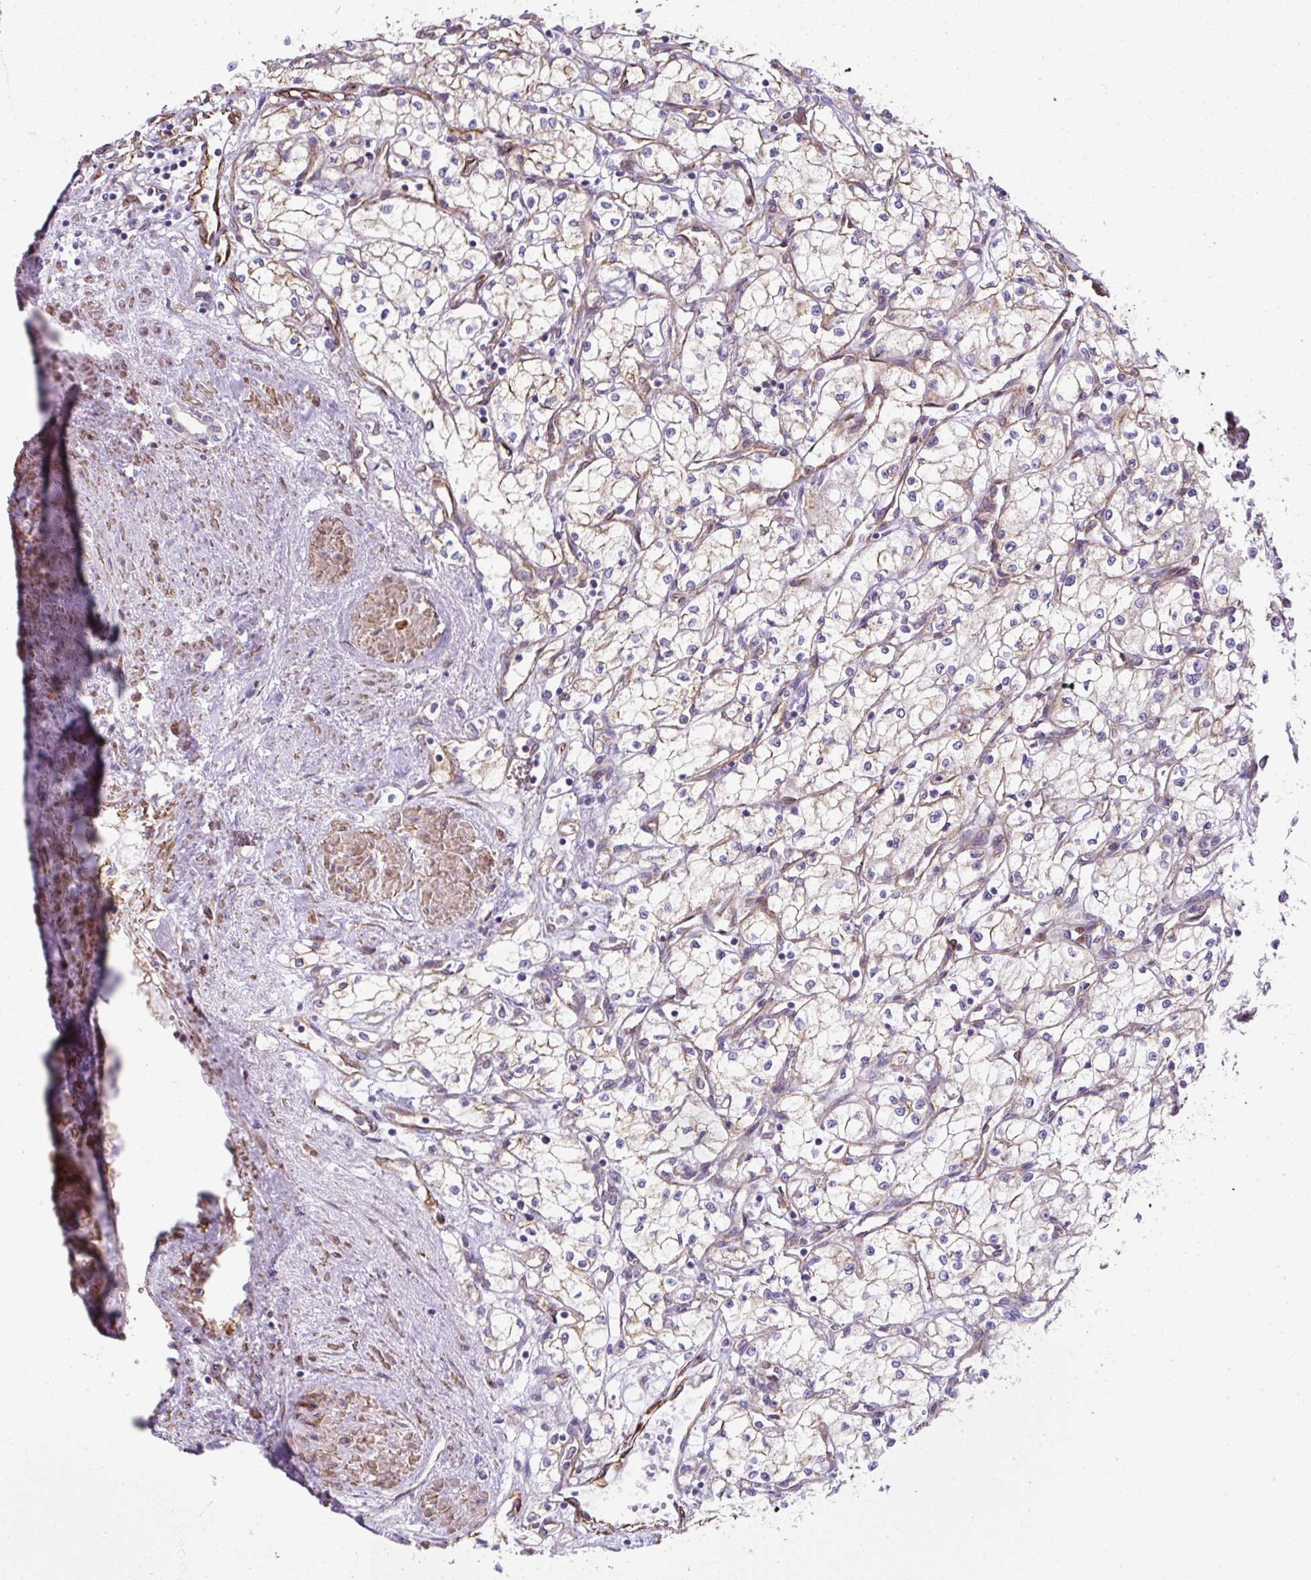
{"staining": {"intensity": "weak", "quantity": "25%-75%", "location": "cytoplasmic/membranous"}, "tissue": "renal cancer", "cell_type": "Tumor cells", "image_type": "cancer", "snomed": [{"axis": "morphology", "description": "Adenocarcinoma, NOS"}, {"axis": "topography", "description": "Kidney"}], "caption": "Protein staining of renal adenocarcinoma tissue displays weak cytoplasmic/membranous staining in approximately 25%-75% of tumor cells.", "gene": "ANKUB1", "patient": {"sex": "male", "age": 59}}